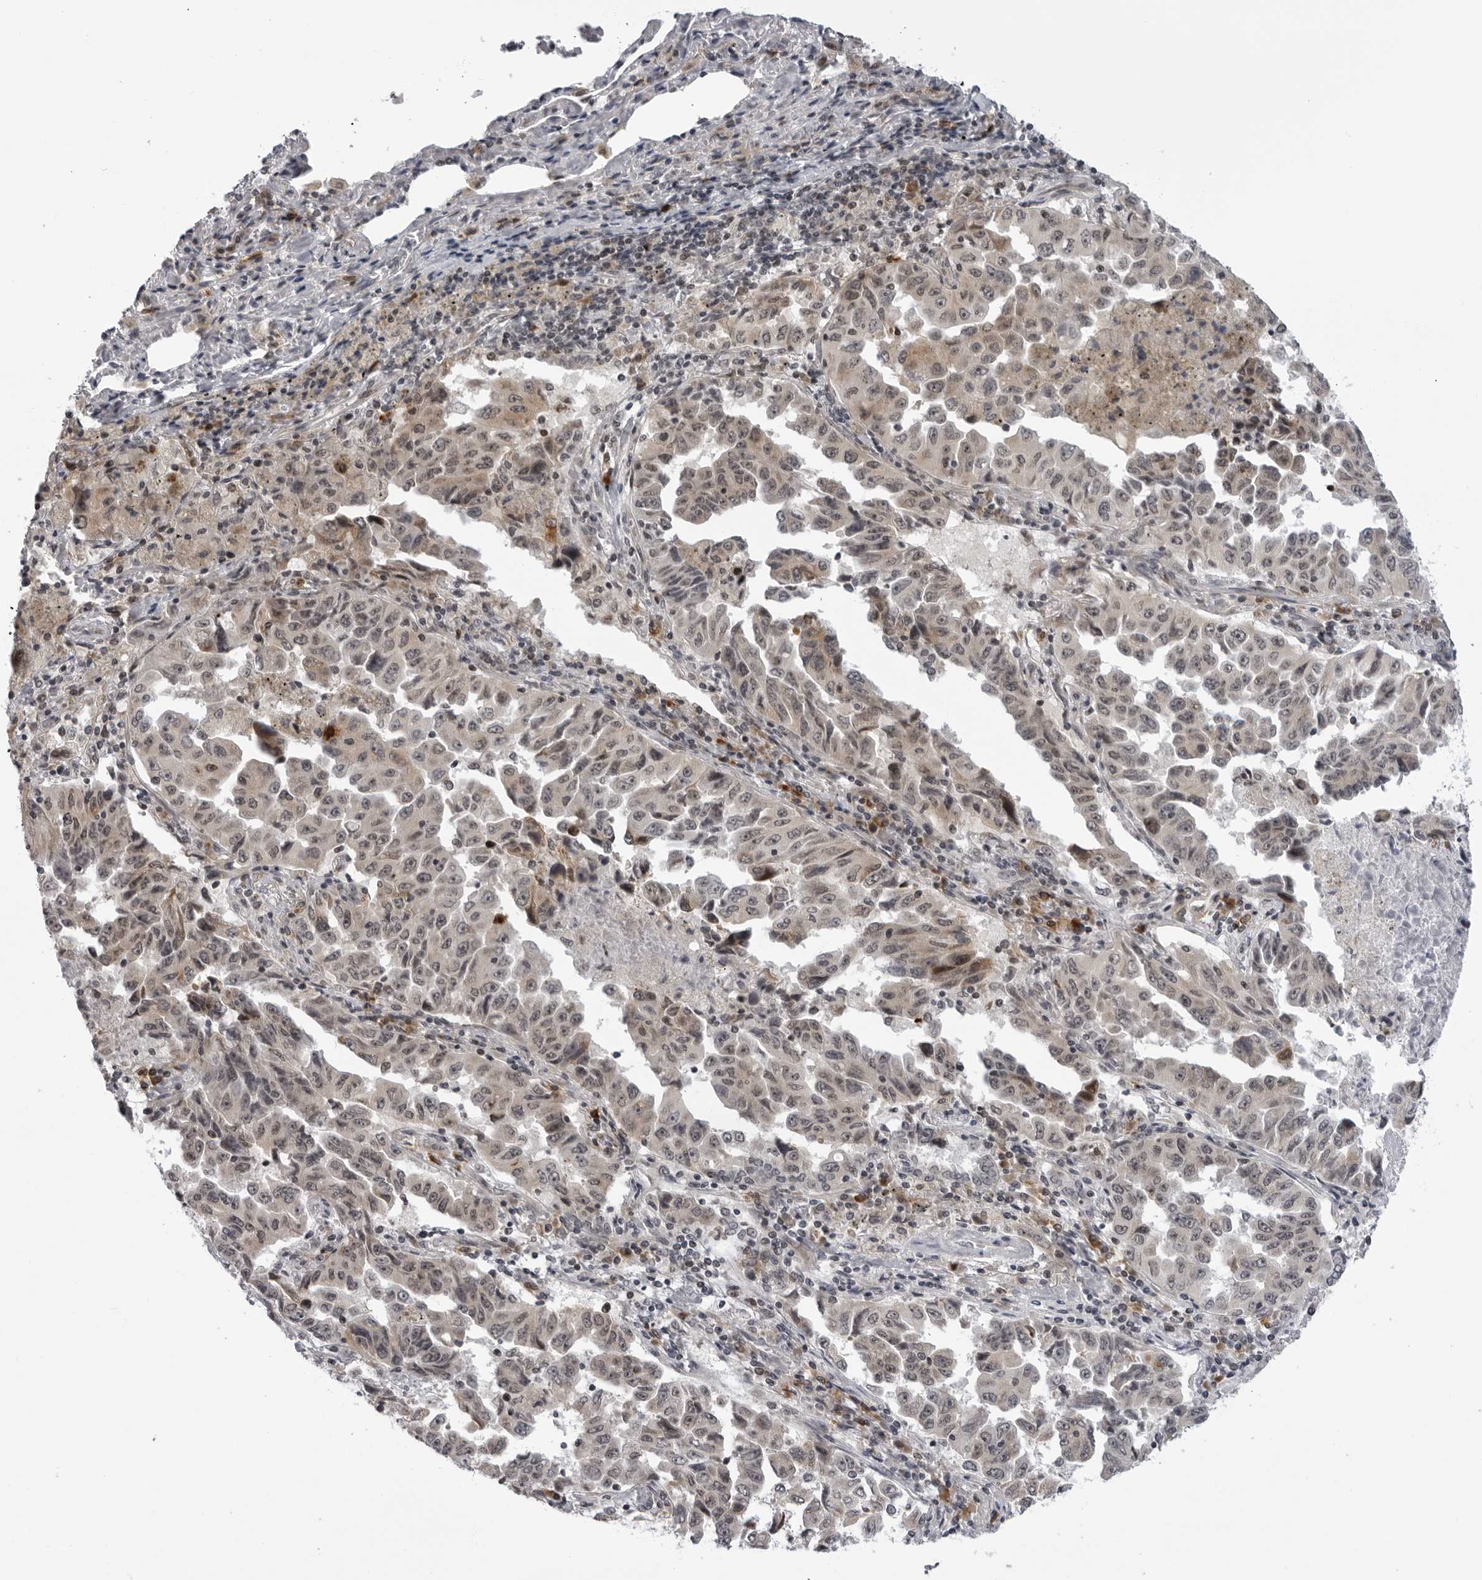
{"staining": {"intensity": "weak", "quantity": "25%-75%", "location": "cytoplasmic/membranous,nuclear"}, "tissue": "lung cancer", "cell_type": "Tumor cells", "image_type": "cancer", "snomed": [{"axis": "morphology", "description": "Adenocarcinoma, NOS"}, {"axis": "topography", "description": "Lung"}], "caption": "The histopathology image displays a brown stain indicating the presence of a protein in the cytoplasmic/membranous and nuclear of tumor cells in lung adenocarcinoma.", "gene": "GCSAML", "patient": {"sex": "female", "age": 51}}